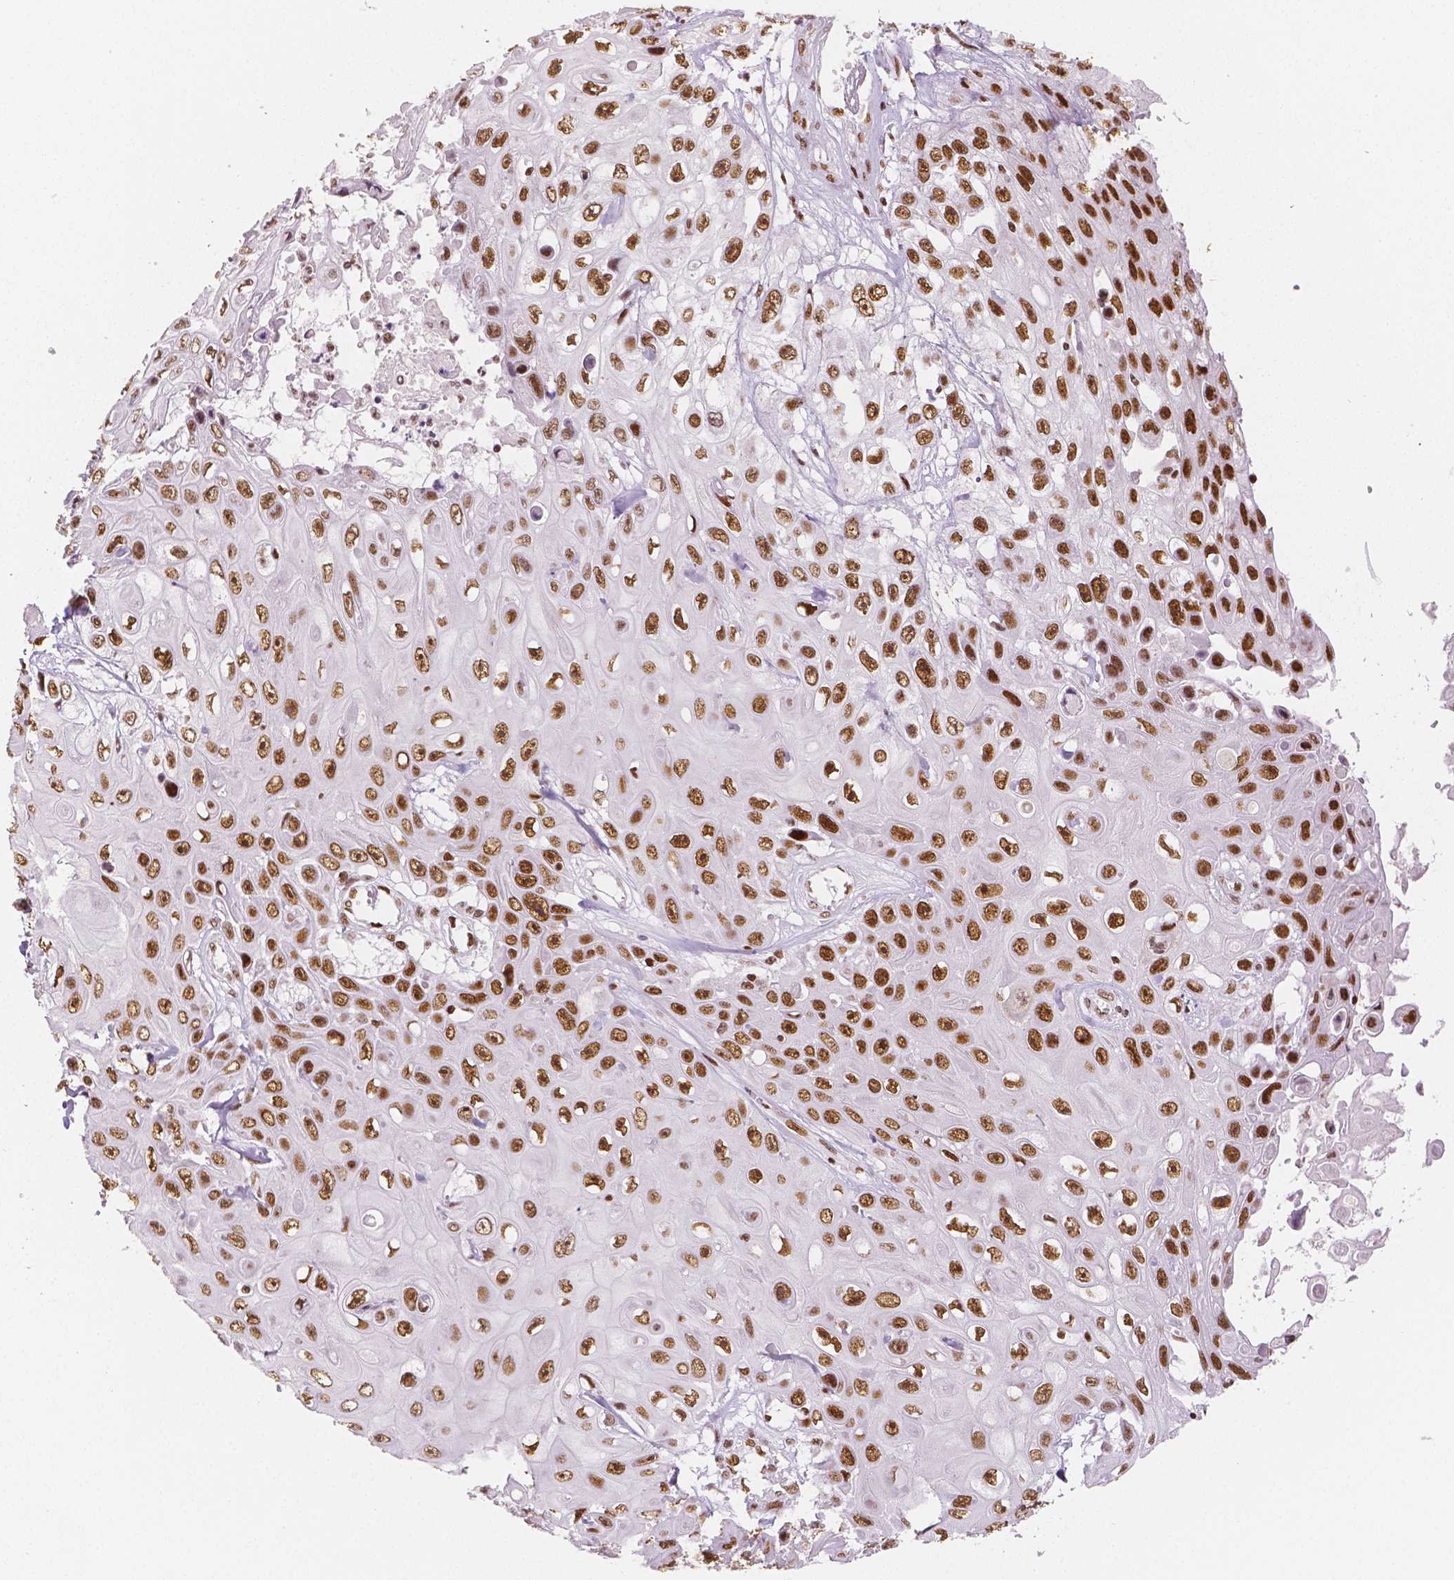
{"staining": {"intensity": "strong", "quantity": ">75%", "location": "nuclear"}, "tissue": "skin cancer", "cell_type": "Tumor cells", "image_type": "cancer", "snomed": [{"axis": "morphology", "description": "Squamous cell carcinoma, NOS"}, {"axis": "topography", "description": "Skin"}], "caption": "Protein expression analysis of skin cancer (squamous cell carcinoma) exhibits strong nuclear staining in about >75% of tumor cells.", "gene": "HDAC1", "patient": {"sex": "male", "age": 82}}